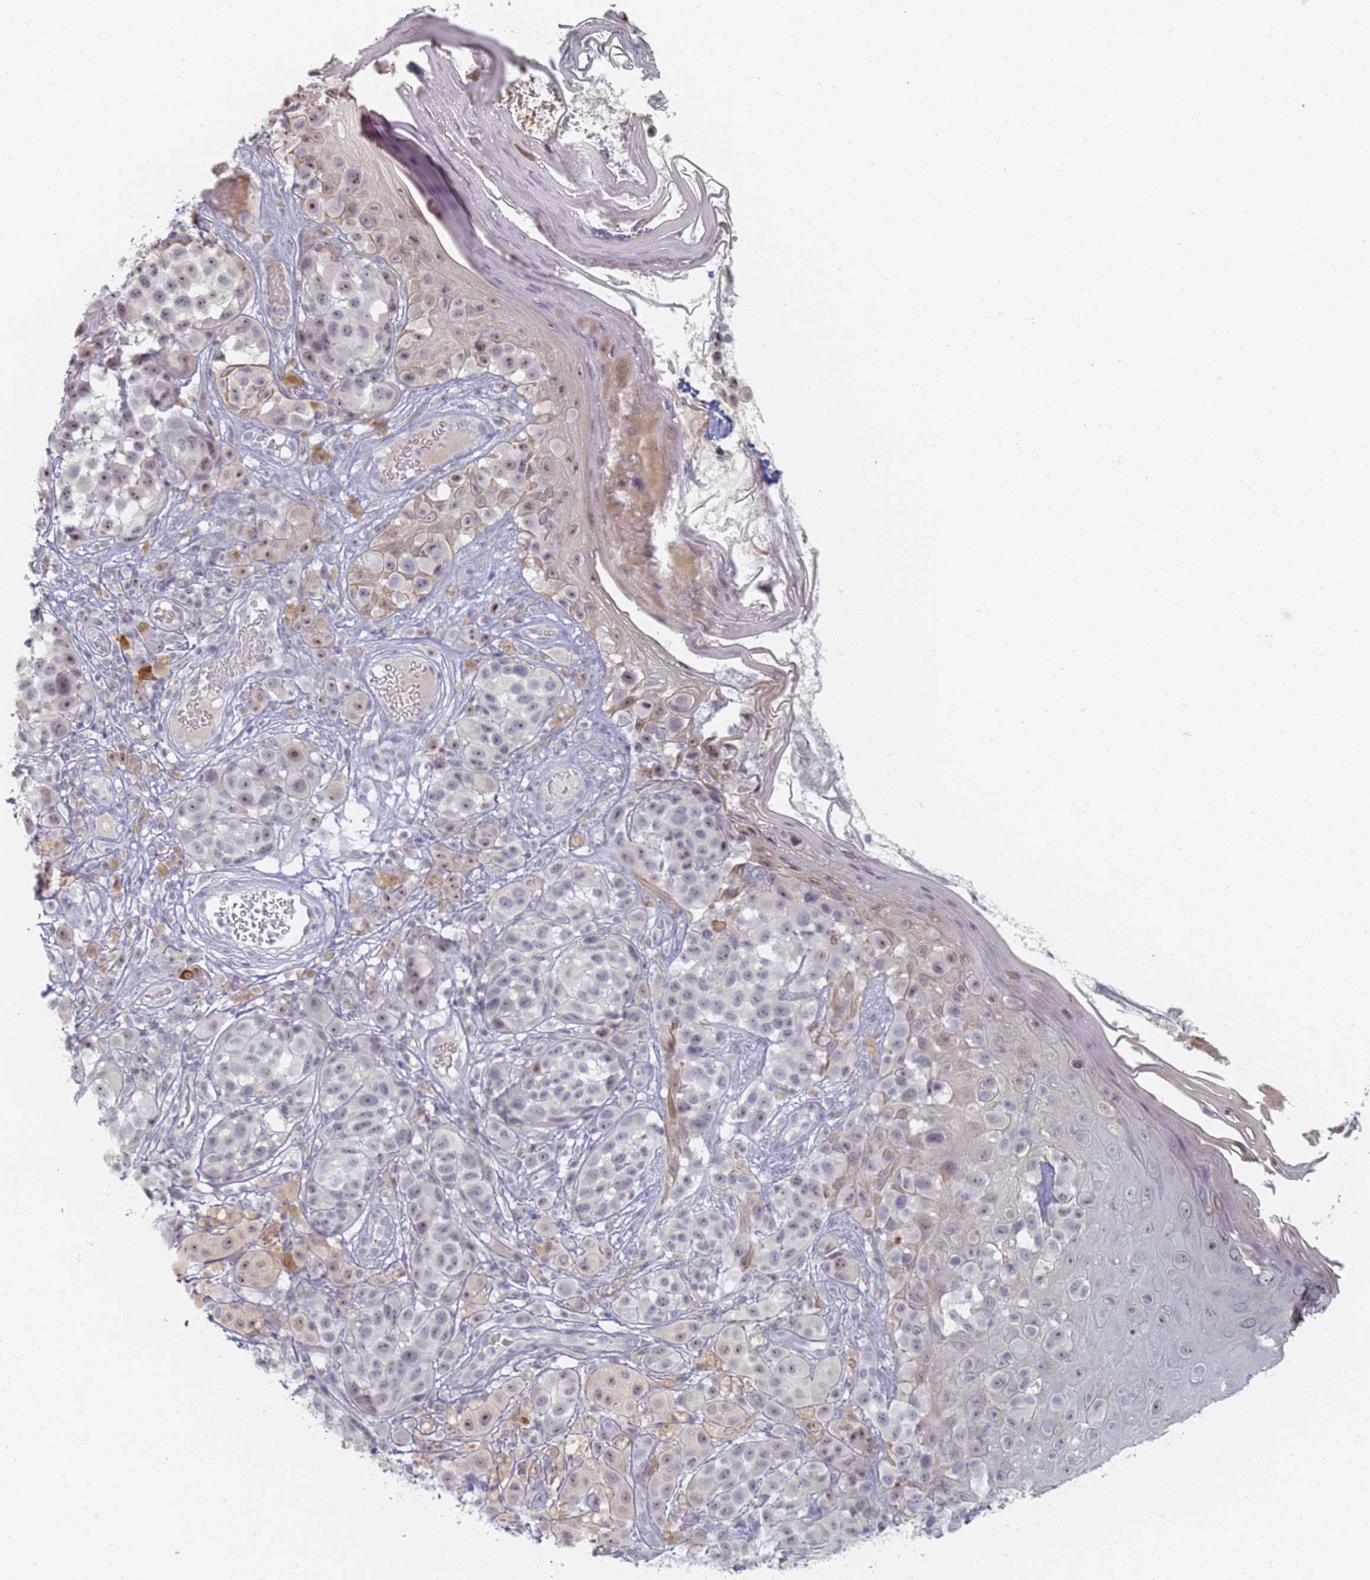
{"staining": {"intensity": "weak", "quantity": "<25%", "location": "nuclear"}, "tissue": "melanoma", "cell_type": "Tumor cells", "image_type": "cancer", "snomed": [{"axis": "morphology", "description": "Malignant melanoma, NOS"}, {"axis": "topography", "description": "Skin"}], "caption": "Malignant melanoma stained for a protein using immunohistochemistry demonstrates no positivity tumor cells.", "gene": "SLC38A9", "patient": {"sex": "male", "age": 38}}